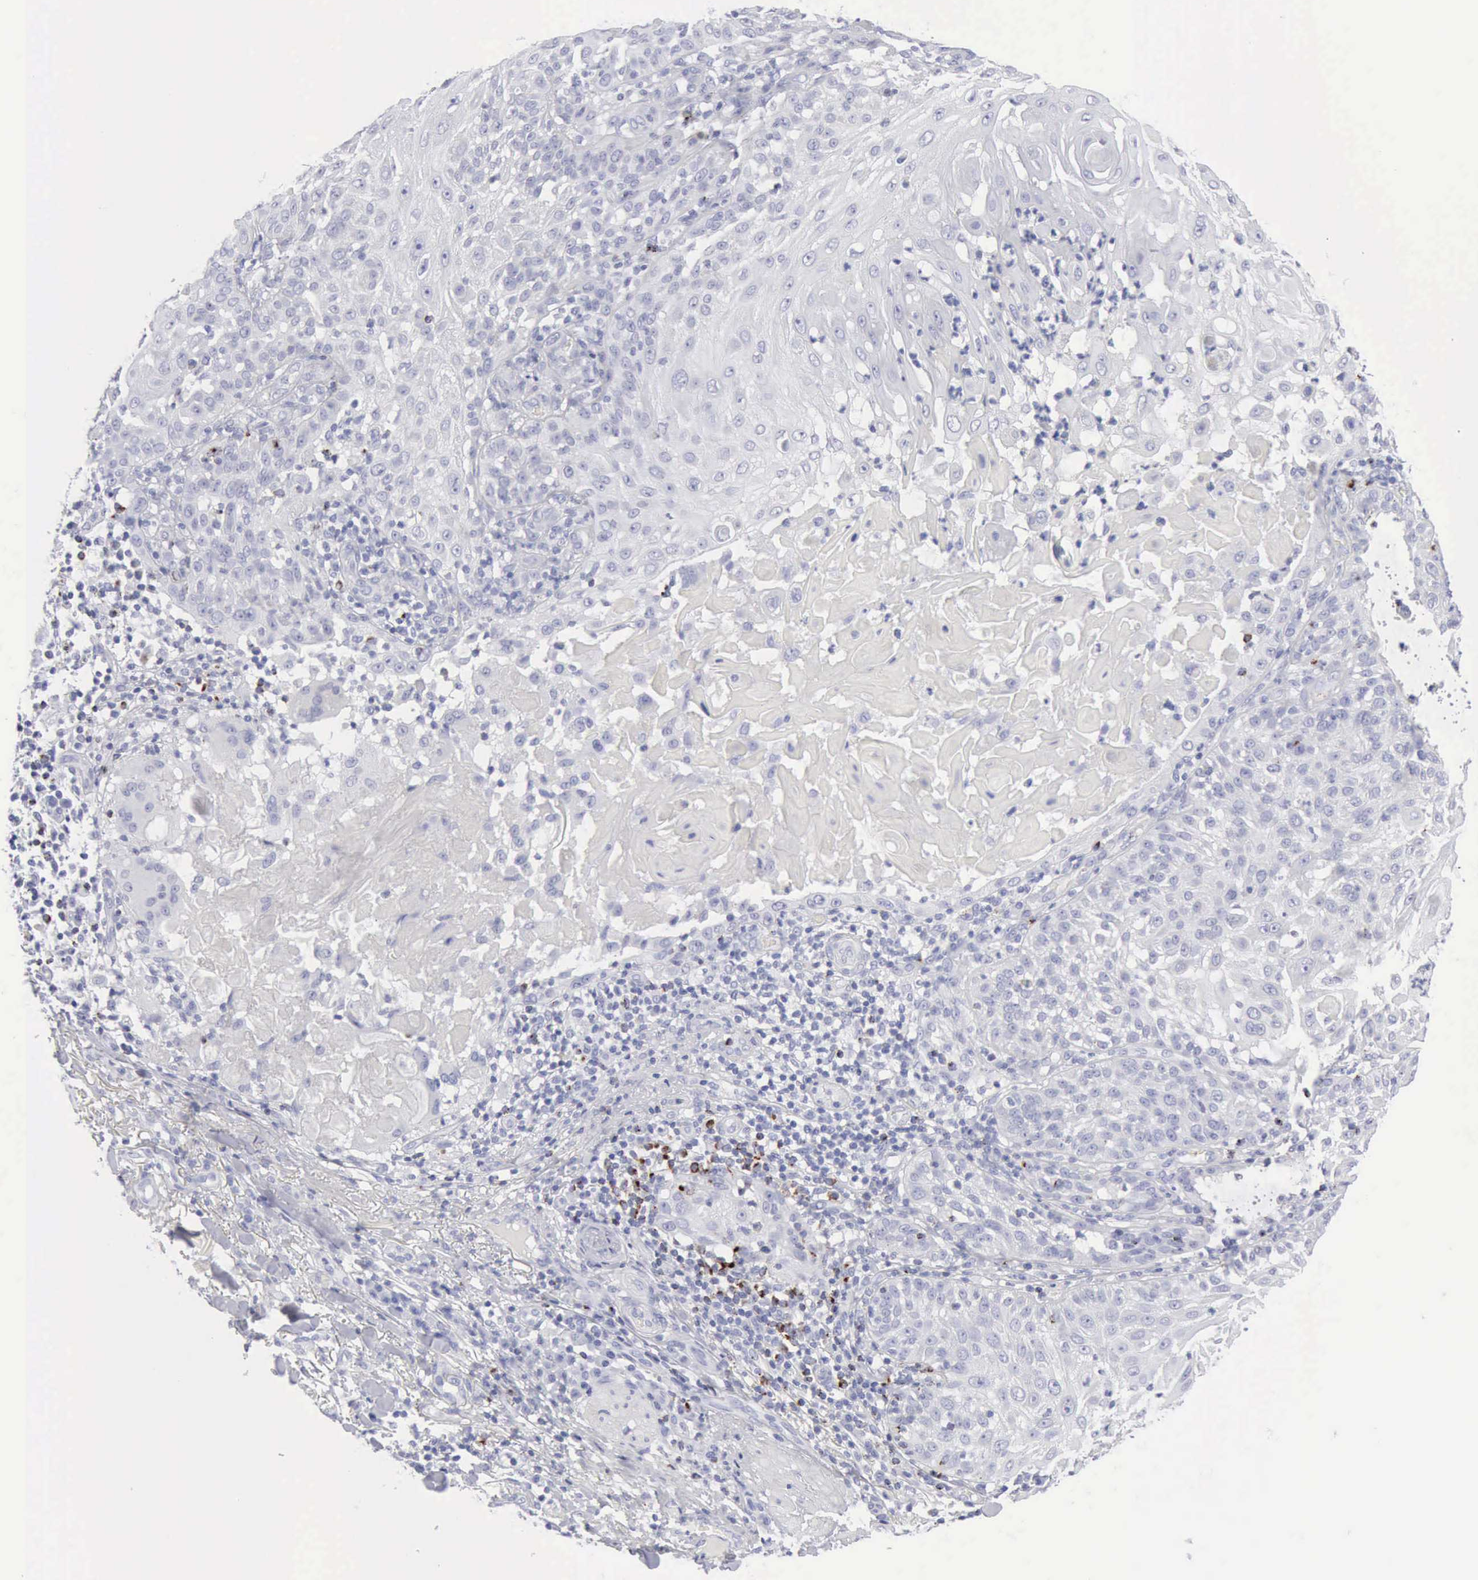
{"staining": {"intensity": "negative", "quantity": "none", "location": "none"}, "tissue": "skin cancer", "cell_type": "Tumor cells", "image_type": "cancer", "snomed": [{"axis": "morphology", "description": "Squamous cell carcinoma, NOS"}, {"axis": "topography", "description": "Skin"}], "caption": "Tumor cells are negative for protein expression in human skin cancer.", "gene": "GZMB", "patient": {"sex": "female", "age": 89}}